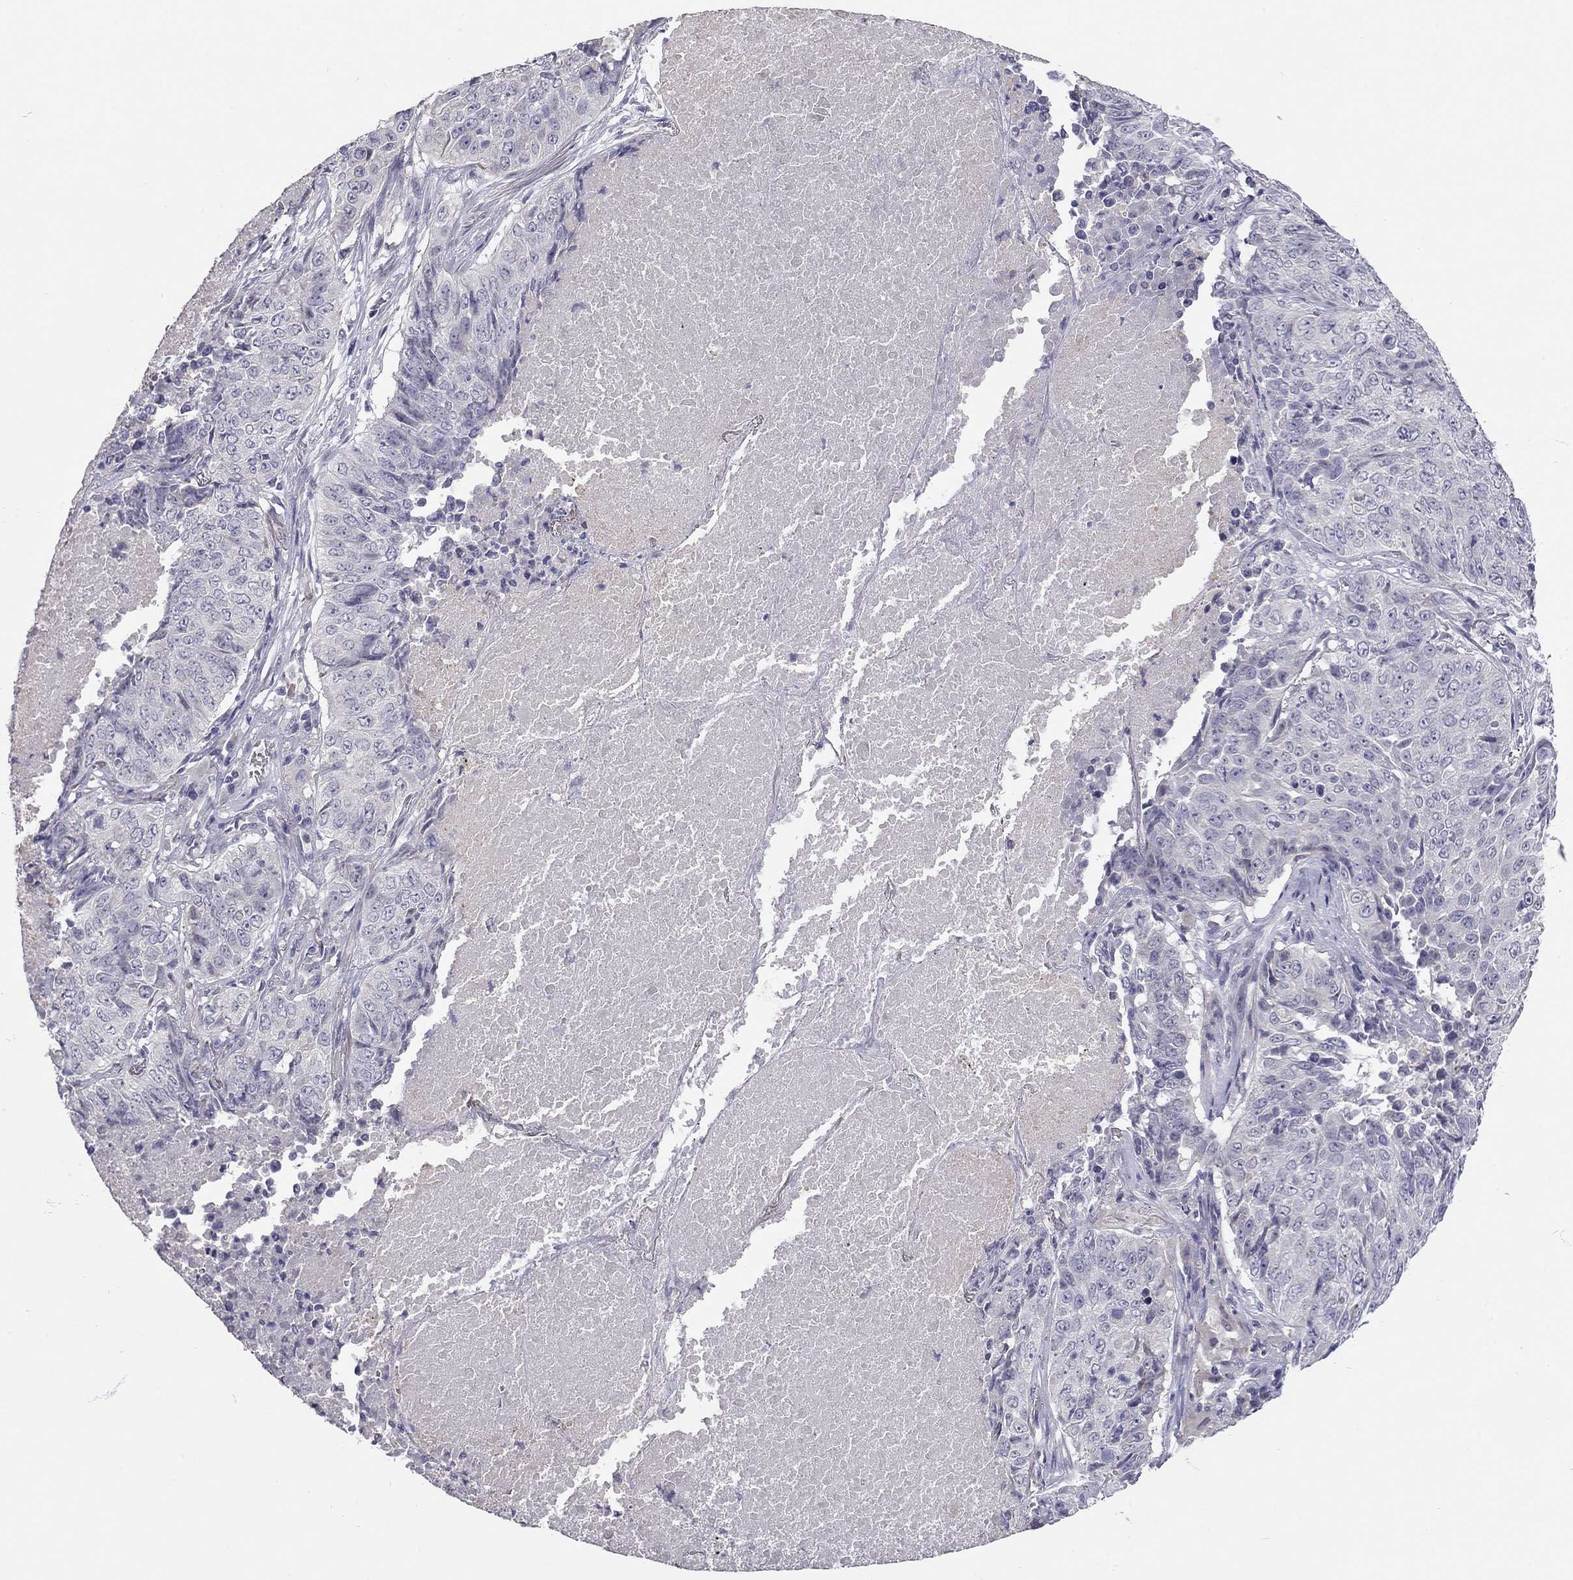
{"staining": {"intensity": "negative", "quantity": "none", "location": "none"}, "tissue": "lung cancer", "cell_type": "Tumor cells", "image_type": "cancer", "snomed": [{"axis": "morphology", "description": "Normal tissue, NOS"}, {"axis": "morphology", "description": "Squamous cell carcinoma, NOS"}, {"axis": "topography", "description": "Bronchus"}, {"axis": "topography", "description": "Lung"}], "caption": "Immunohistochemical staining of human lung cancer demonstrates no significant staining in tumor cells.", "gene": "SCARB1", "patient": {"sex": "male", "age": 64}}